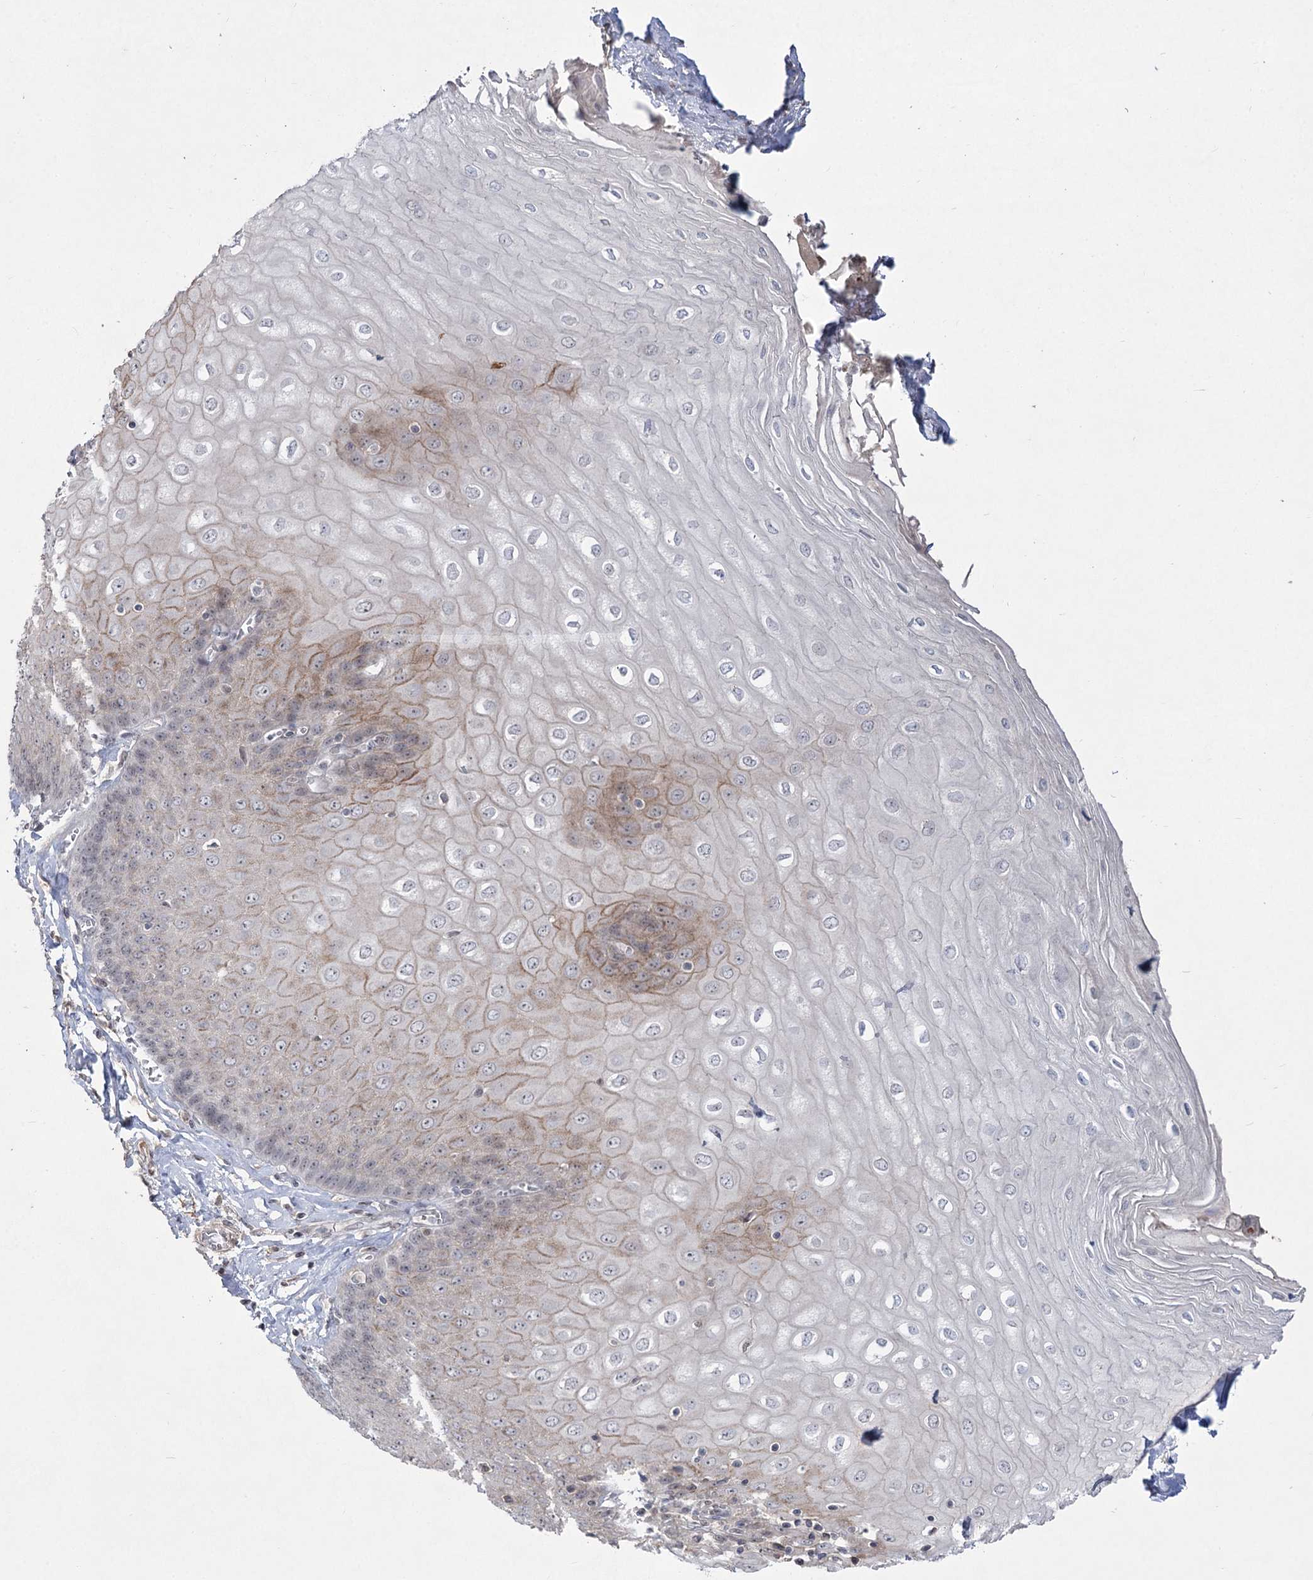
{"staining": {"intensity": "moderate", "quantity": "<25%", "location": "cytoplasmic/membranous,nuclear"}, "tissue": "esophagus", "cell_type": "Squamous epithelial cells", "image_type": "normal", "snomed": [{"axis": "morphology", "description": "Normal tissue, NOS"}, {"axis": "topography", "description": "Esophagus"}], "caption": "Immunohistochemical staining of benign esophagus shows low levels of moderate cytoplasmic/membranous,nuclear expression in approximately <25% of squamous epithelial cells.", "gene": "ZSCAN23", "patient": {"sex": "male", "age": 60}}